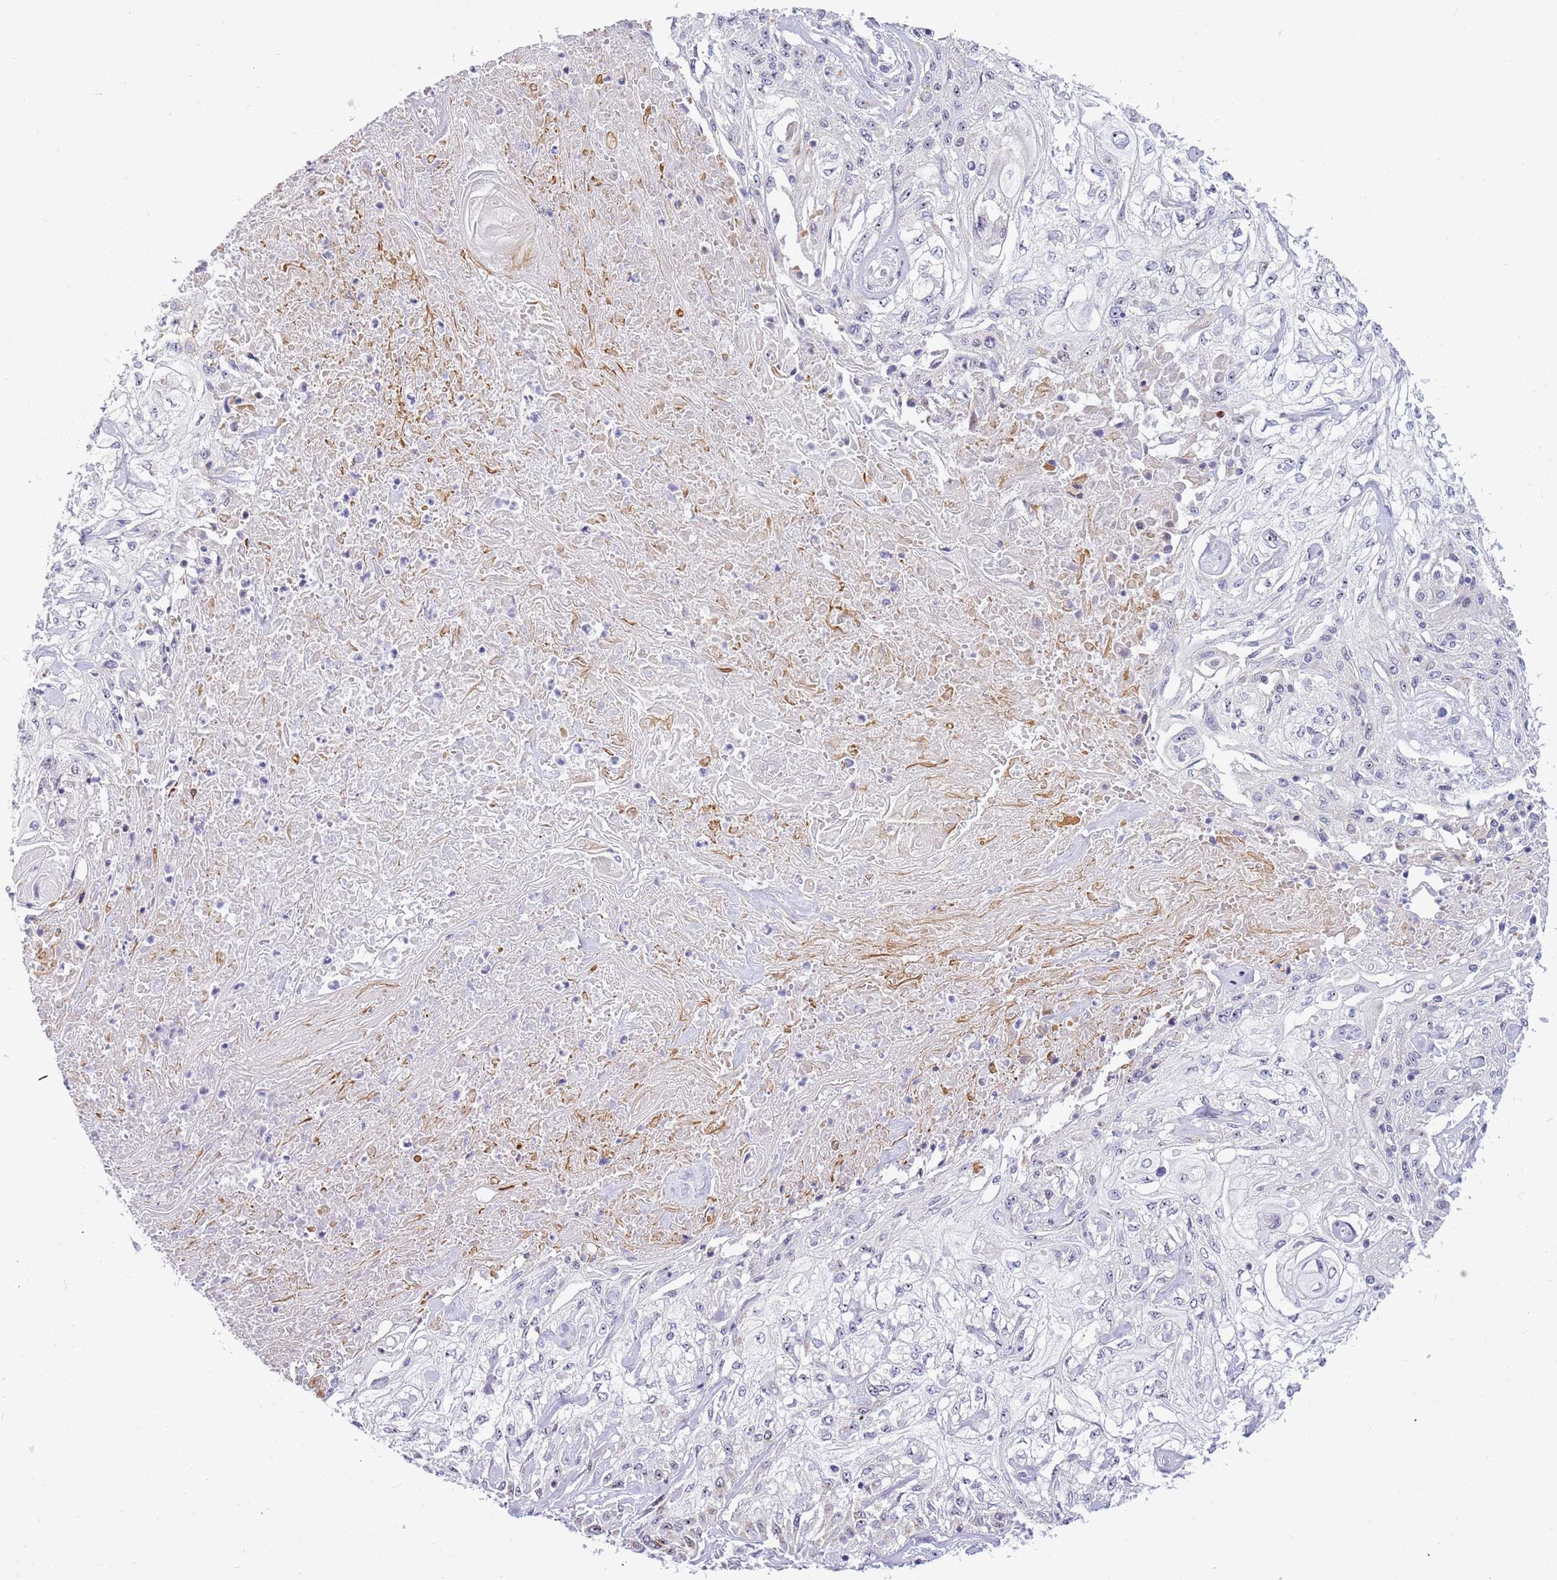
{"staining": {"intensity": "moderate", "quantity": "<25%", "location": "cytoplasmic/membranous"}, "tissue": "skin cancer", "cell_type": "Tumor cells", "image_type": "cancer", "snomed": [{"axis": "morphology", "description": "Squamous cell carcinoma, NOS"}, {"axis": "morphology", "description": "Squamous cell carcinoma, metastatic, NOS"}, {"axis": "topography", "description": "Skin"}, {"axis": "topography", "description": "Lymph node"}], "caption": "Immunohistochemistry staining of skin cancer (metastatic squamous cell carcinoma), which exhibits low levels of moderate cytoplasmic/membranous staining in approximately <25% of tumor cells indicating moderate cytoplasmic/membranous protein staining. The staining was performed using DAB (3,3'-diaminobenzidine) (brown) for protein detection and nuclei were counterstained in hematoxylin (blue).", "gene": "DNAJA3", "patient": {"sex": "male", "age": 75}}